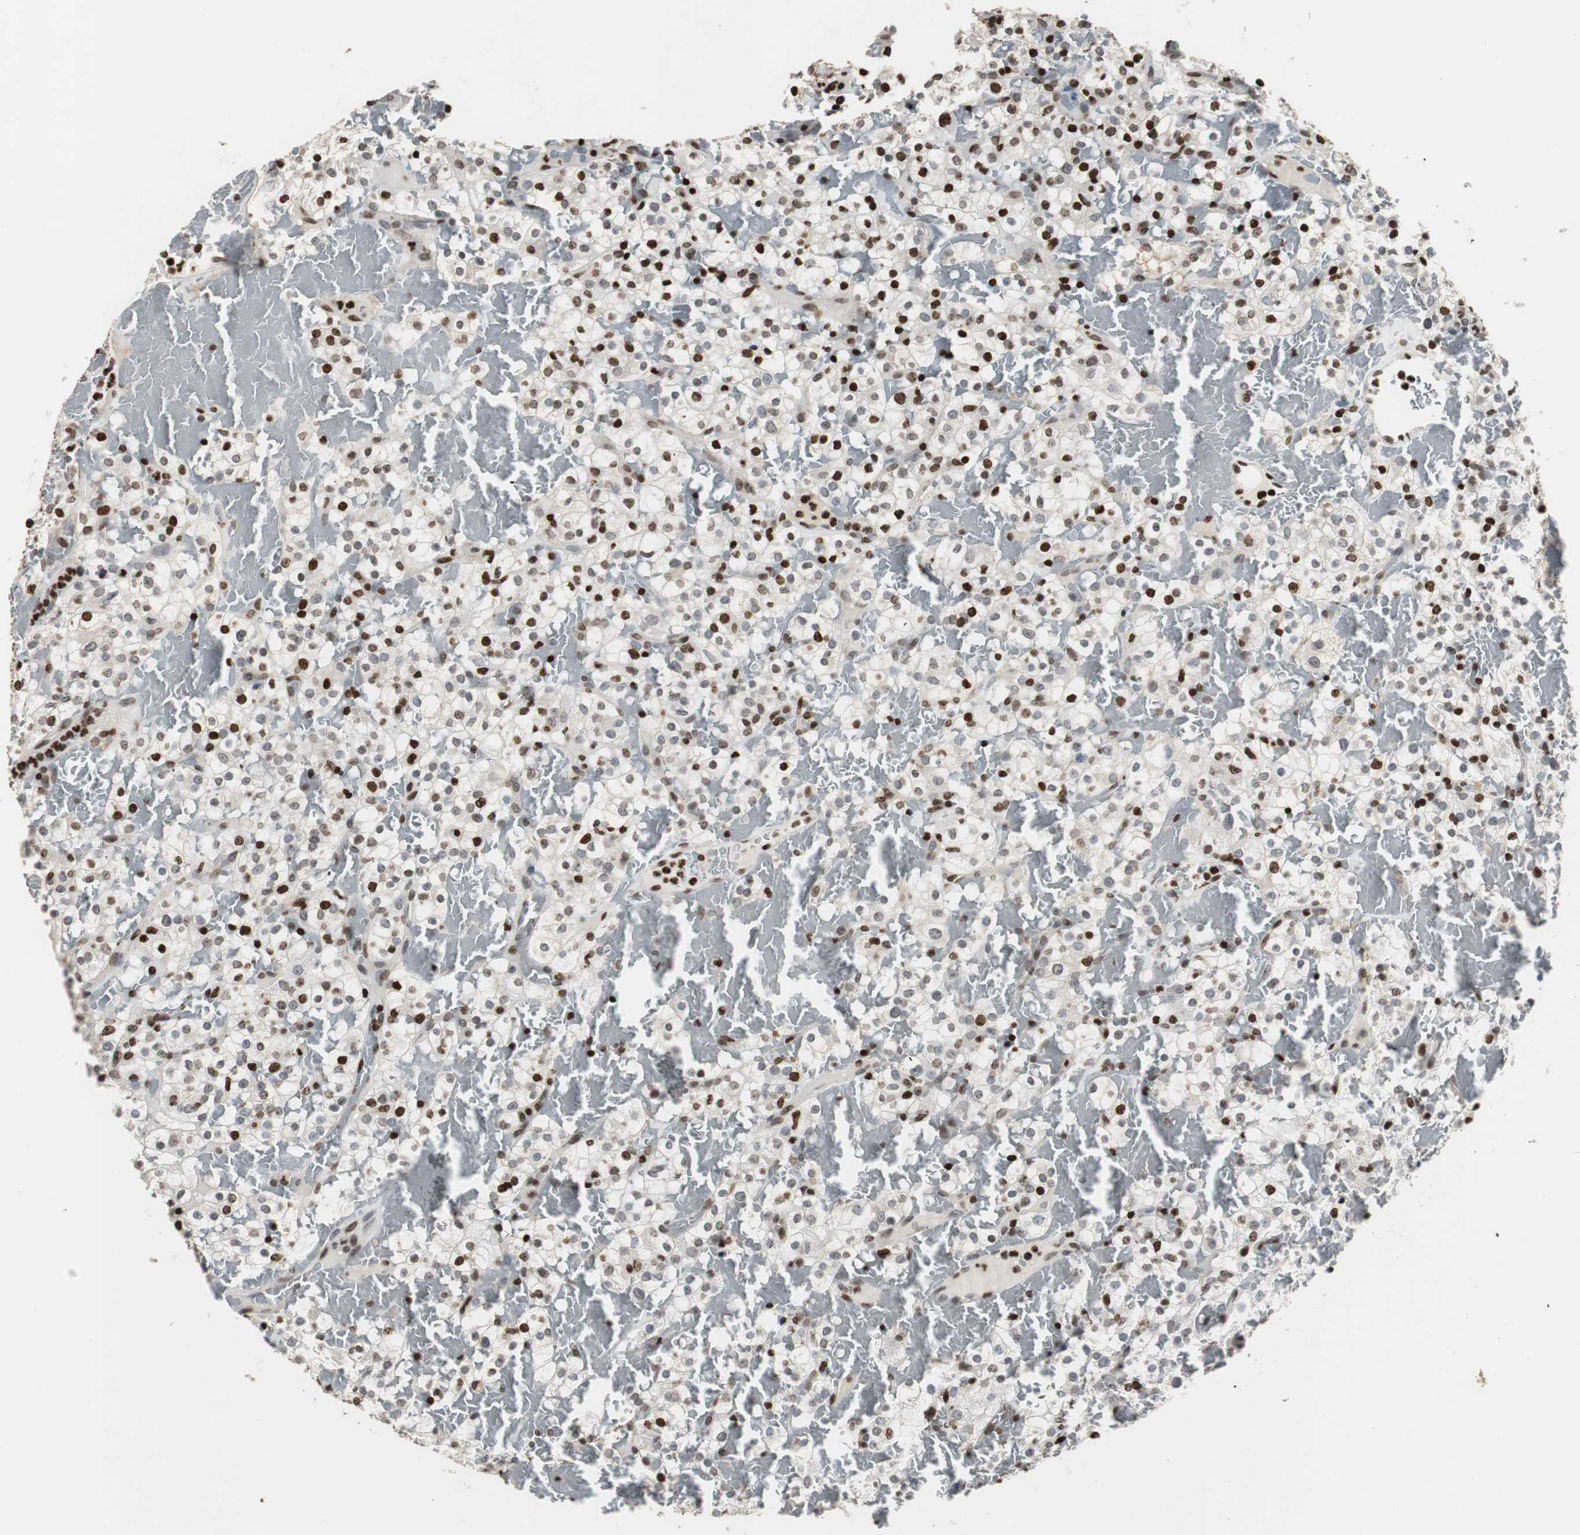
{"staining": {"intensity": "strong", "quantity": ">75%", "location": "nuclear"}, "tissue": "renal cancer", "cell_type": "Tumor cells", "image_type": "cancer", "snomed": [{"axis": "morphology", "description": "Normal tissue, NOS"}, {"axis": "morphology", "description": "Adenocarcinoma, NOS"}, {"axis": "topography", "description": "Kidney"}], "caption": "High-power microscopy captured an immunohistochemistry (IHC) image of renal adenocarcinoma, revealing strong nuclear expression in about >75% of tumor cells. (DAB = brown stain, brightfield microscopy at high magnification).", "gene": "PAXIP1", "patient": {"sex": "female", "age": 72}}